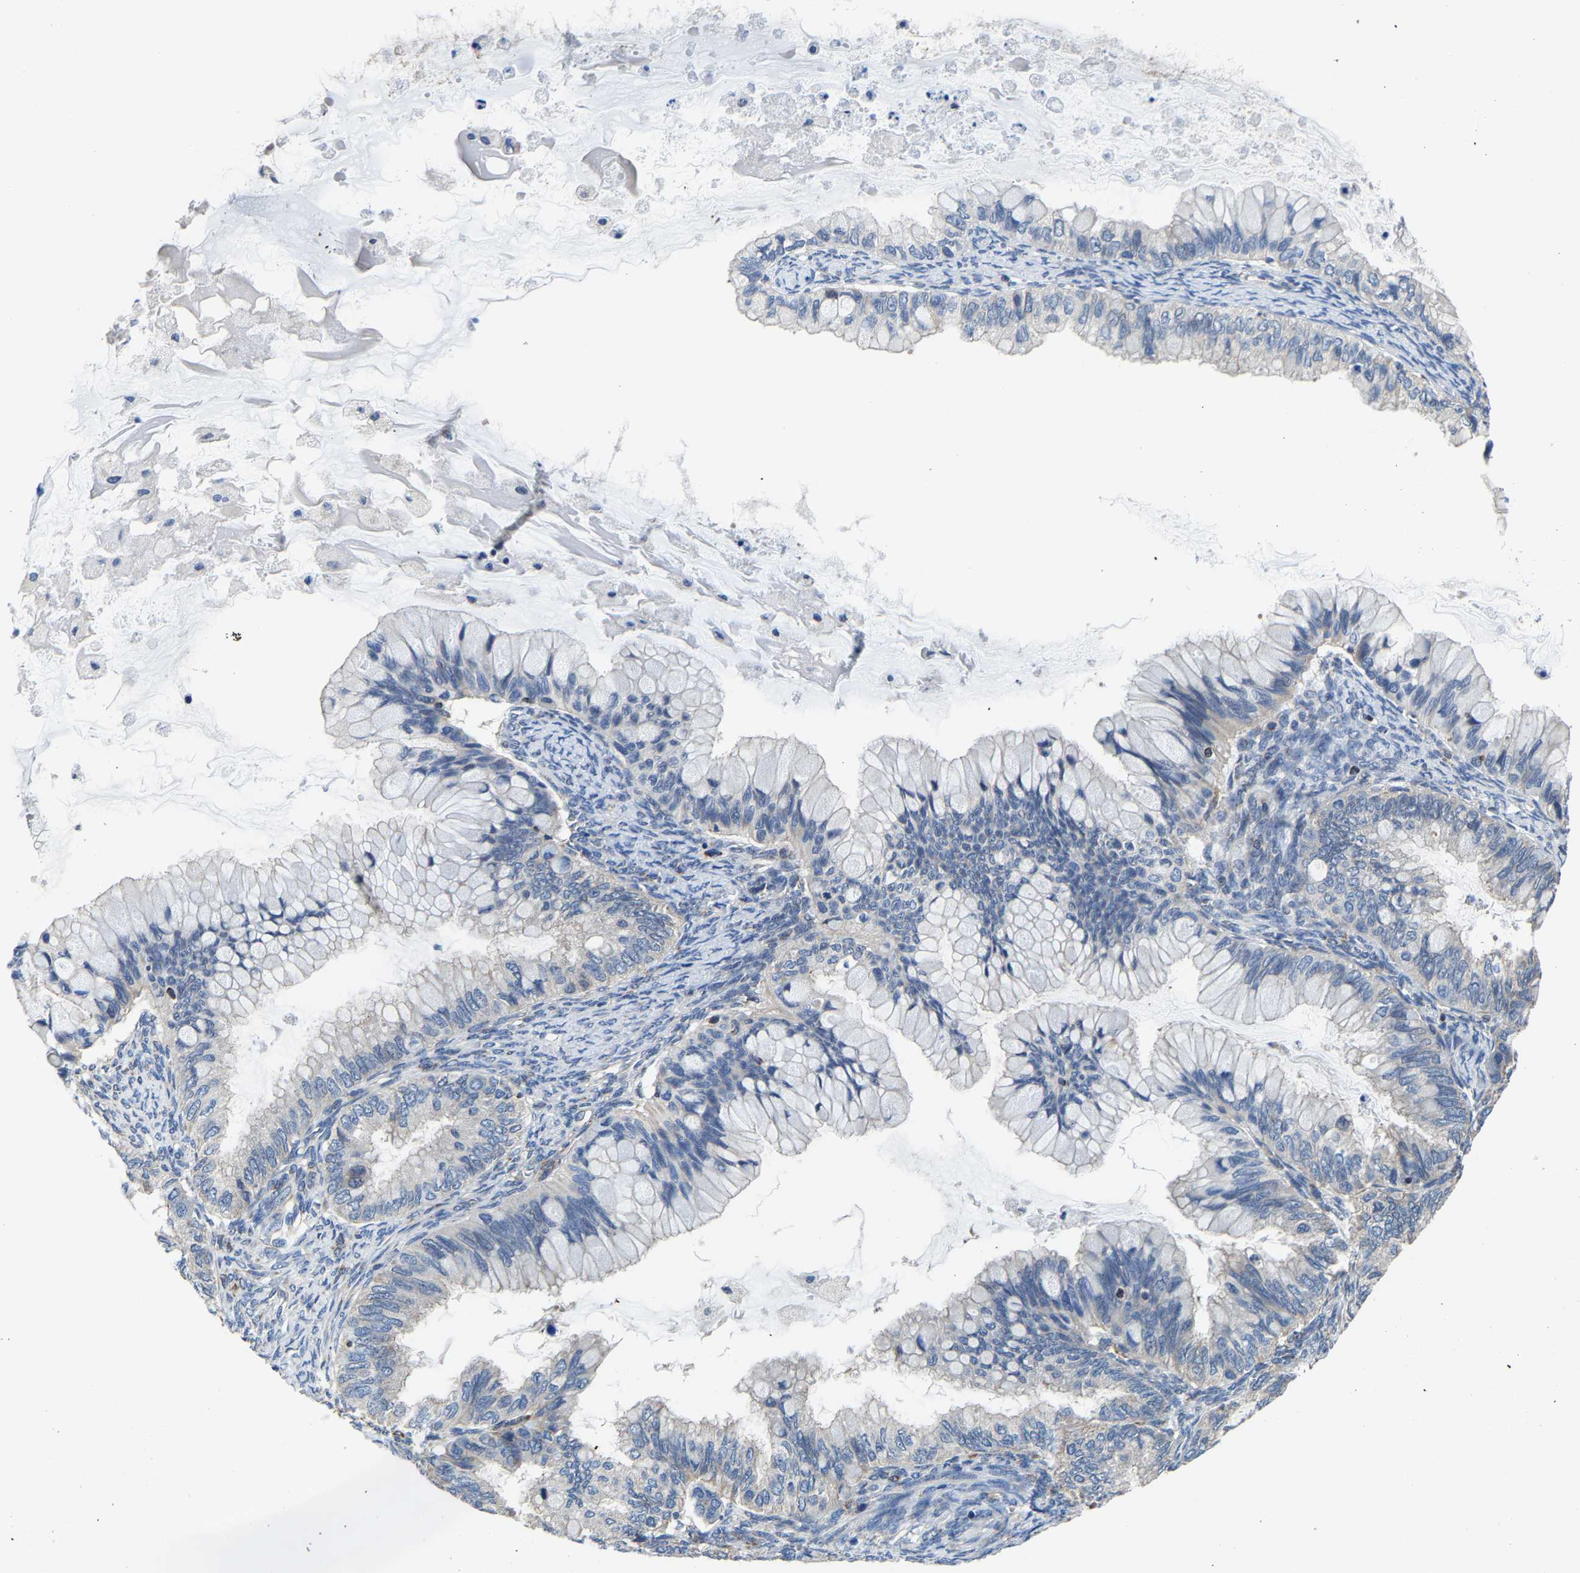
{"staining": {"intensity": "negative", "quantity": "none", "location": "none"}, "tissue": "ovarian cancer", "cell_type": "Tumor cells", "image_type": "cancer", "snomed": [{"axis": "morphology", "description": "Cystadenocarcinoma, mucinous, NOS"}, {"axis": "topography", "description": "Ovary"}], "caption": "High magnification brightfield microscopy of mucinous cystadenocarcinoma (ovarian) stained with DAB (3,3'-diaminobenzidine) (brown) and counterstained with hematoxylin (blue): tumor cells show no significant staining.", "gene": "AGK", "patient": {"sex": "female", "age": 80}}